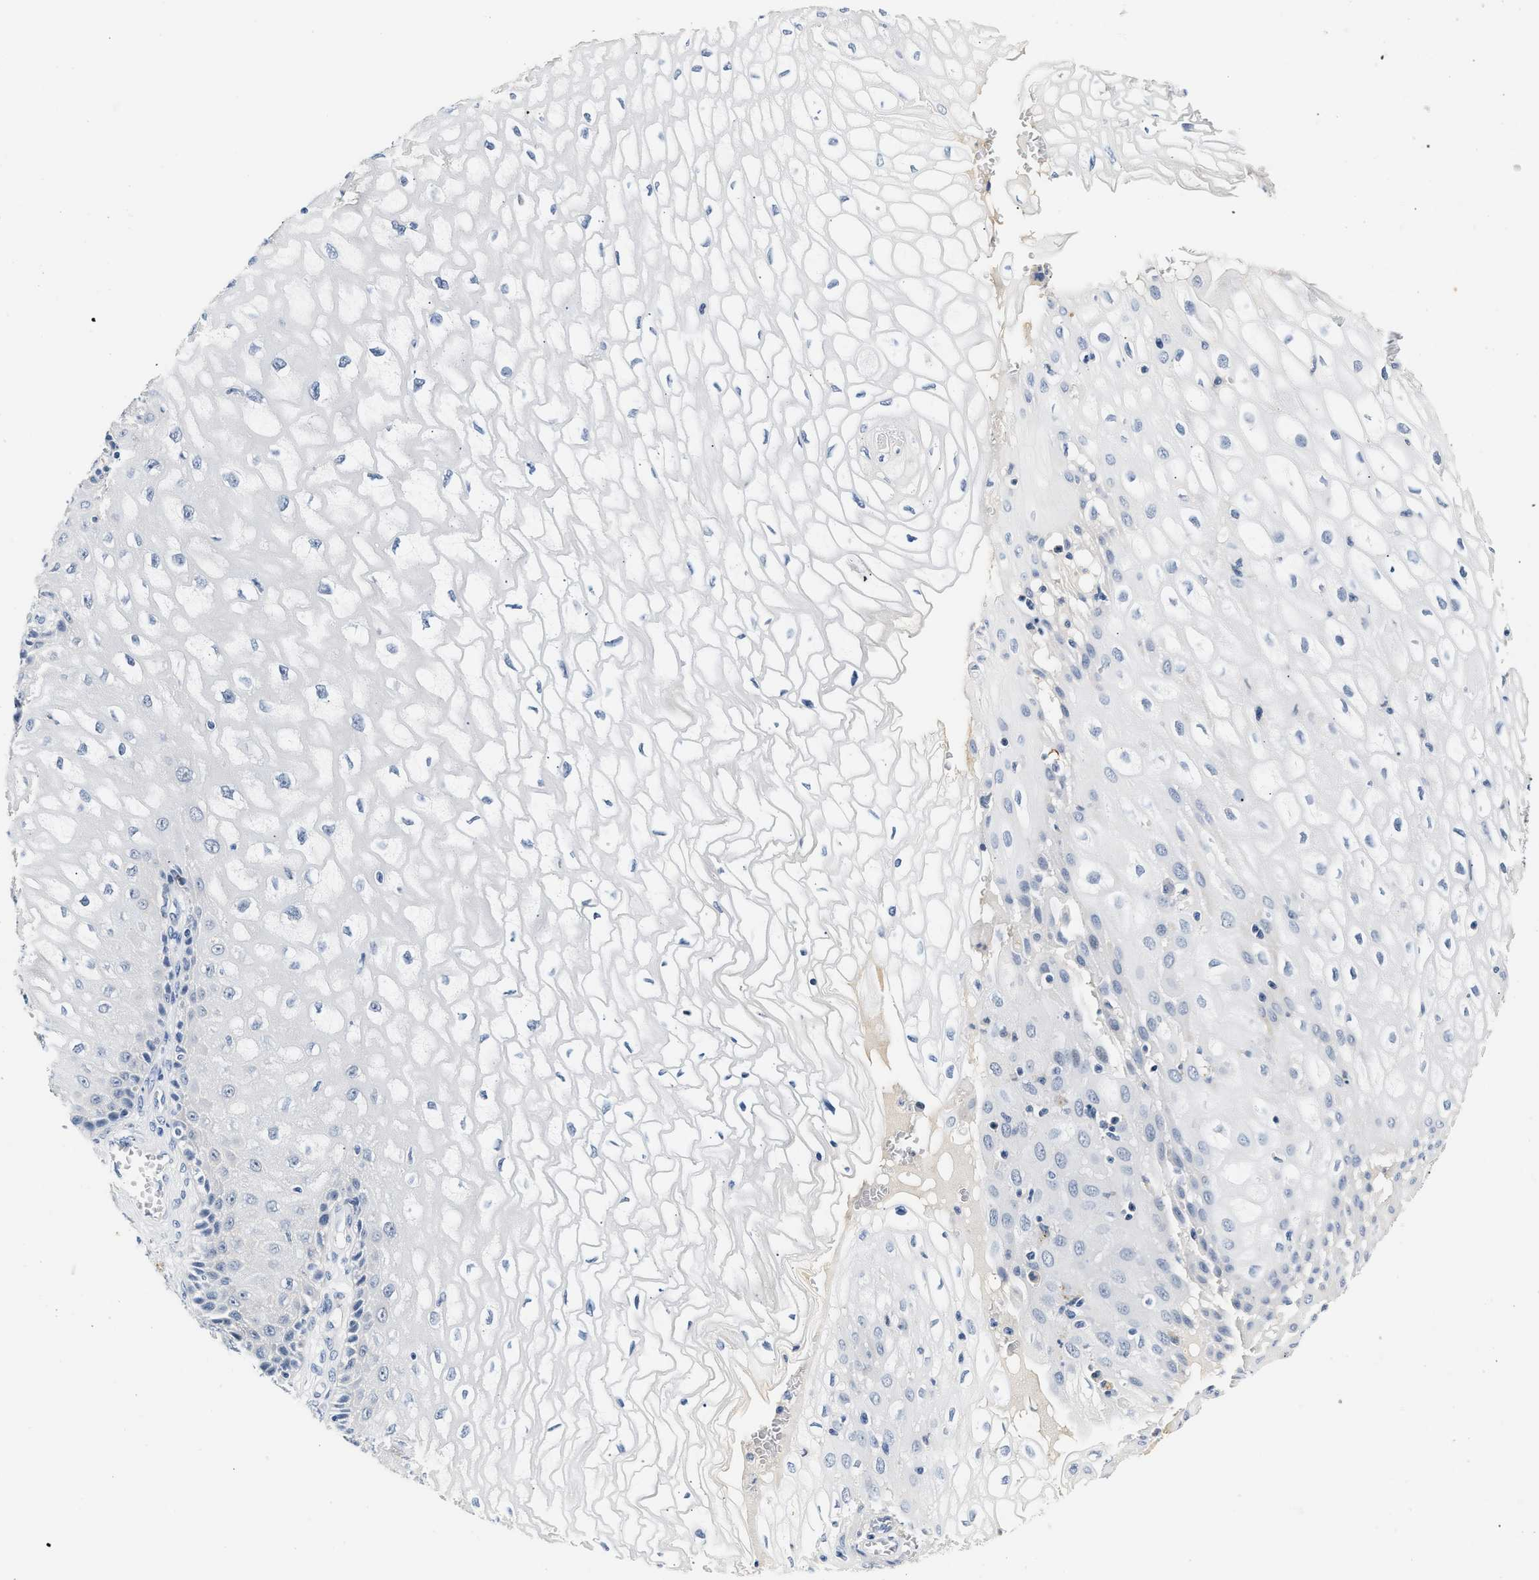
{"staining": {"intensity": "negative", "quantity": "none", "location": "none"}, "tissue": "cervical cancer", "cell_type": "Tumor cells", "image_type": "cancer", "snomed": [{"axis": "morphology", "description": "Adenocarcinoma, NOS"}, {"axis": "topography", "description": "Cervix"}], "caption": "This histopathology image is of adenocarcinoma (cervical) stained with IHC to label a protein in brown with the nuclei are counter-stained blue. There is no expression in tumor cells.", "gene": "MED22", "patient": {"sex": "female", "age": 44}}